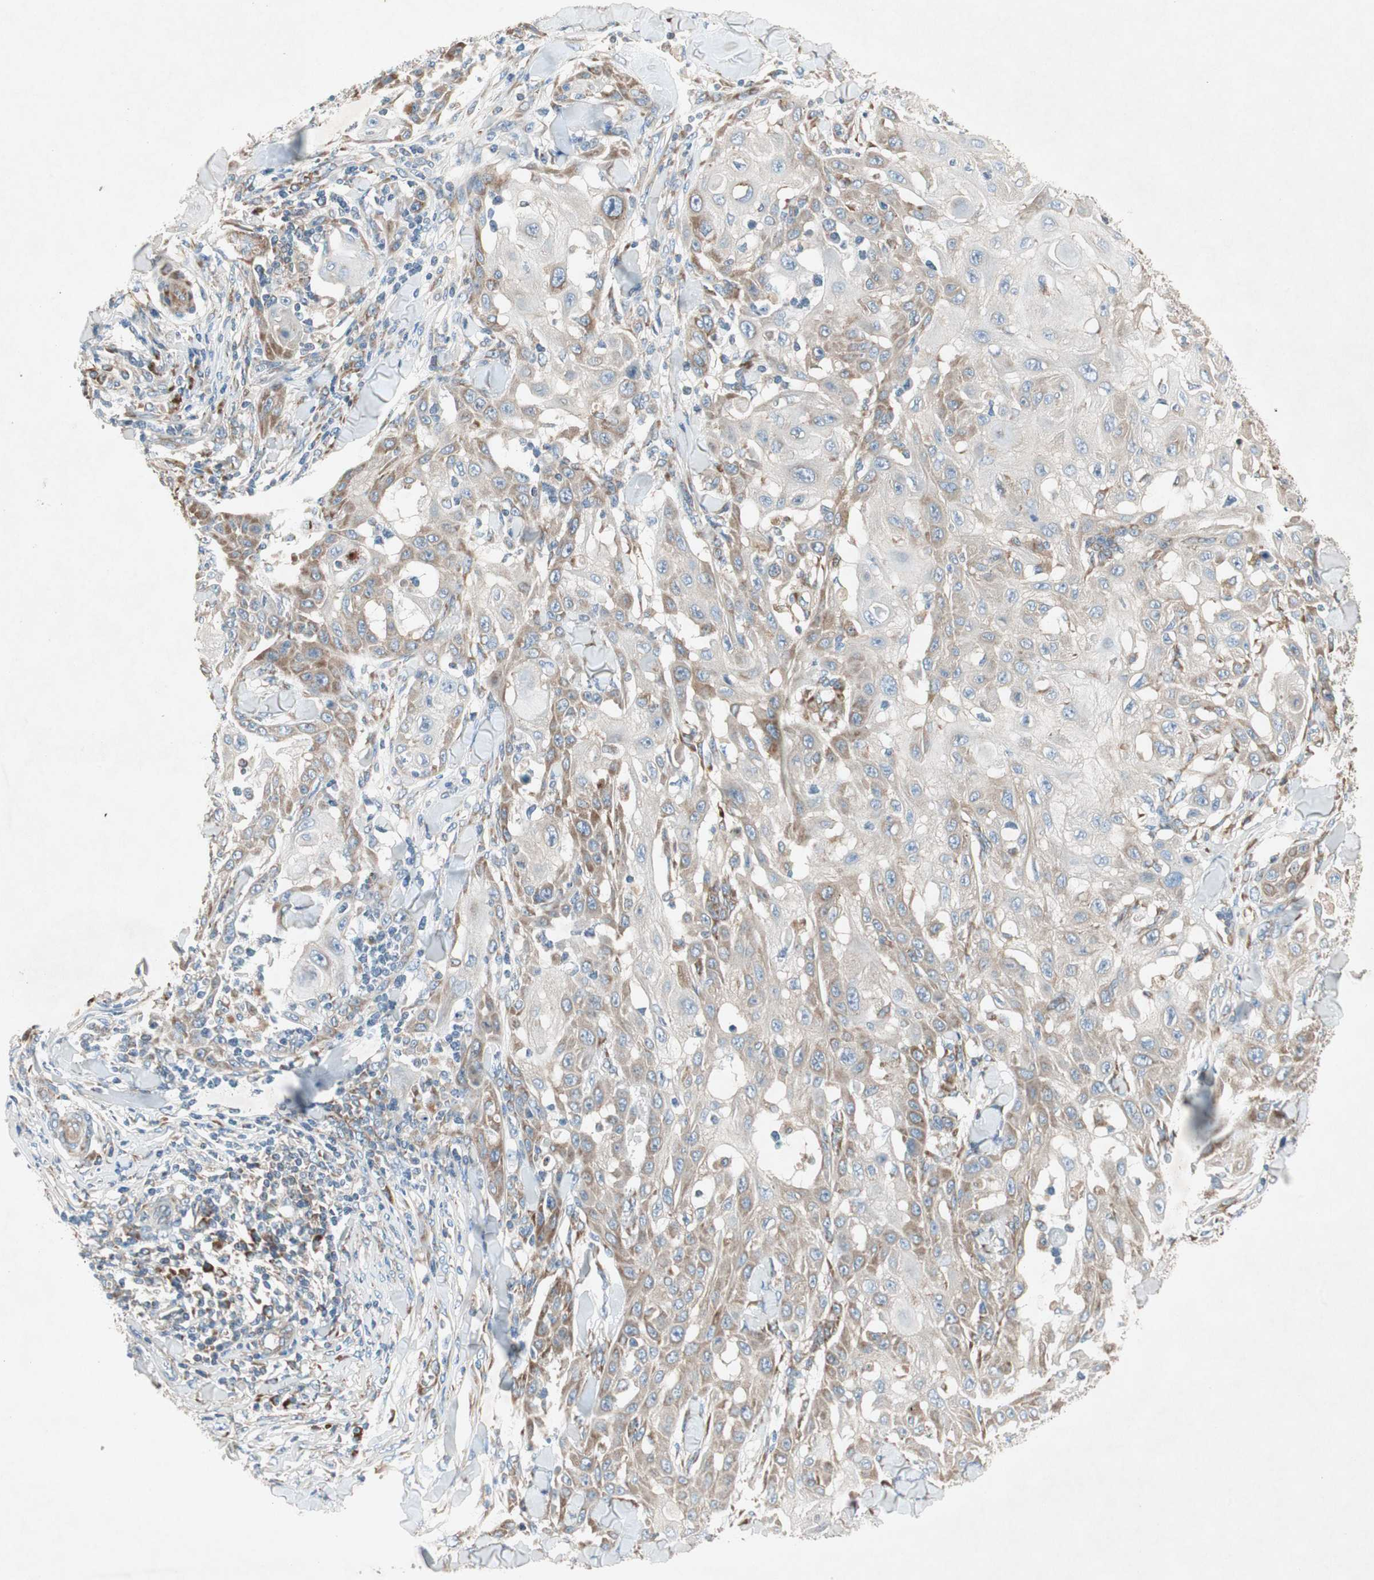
{"staining": {"intensity": "moderate", "quantity": ">75%", "location": "cytoplasmic/membranous"}, "tissue": "skin cancer", "cell_type": "Tumor cells", "image_type": "cancer", "snomed": [{"axis": "morphology", "description": "Squamous cell carcinoma, NOS"}, {"axis": "topography", "description": "Skin"}], "caption": "Moderate cytoplasmic/membranous protein expression is seen in approximately >75% of tumor cells in skin squamous cell carcinoma.", "gene": "RPL23", "patient": {"sex": "male", "age": 24}}